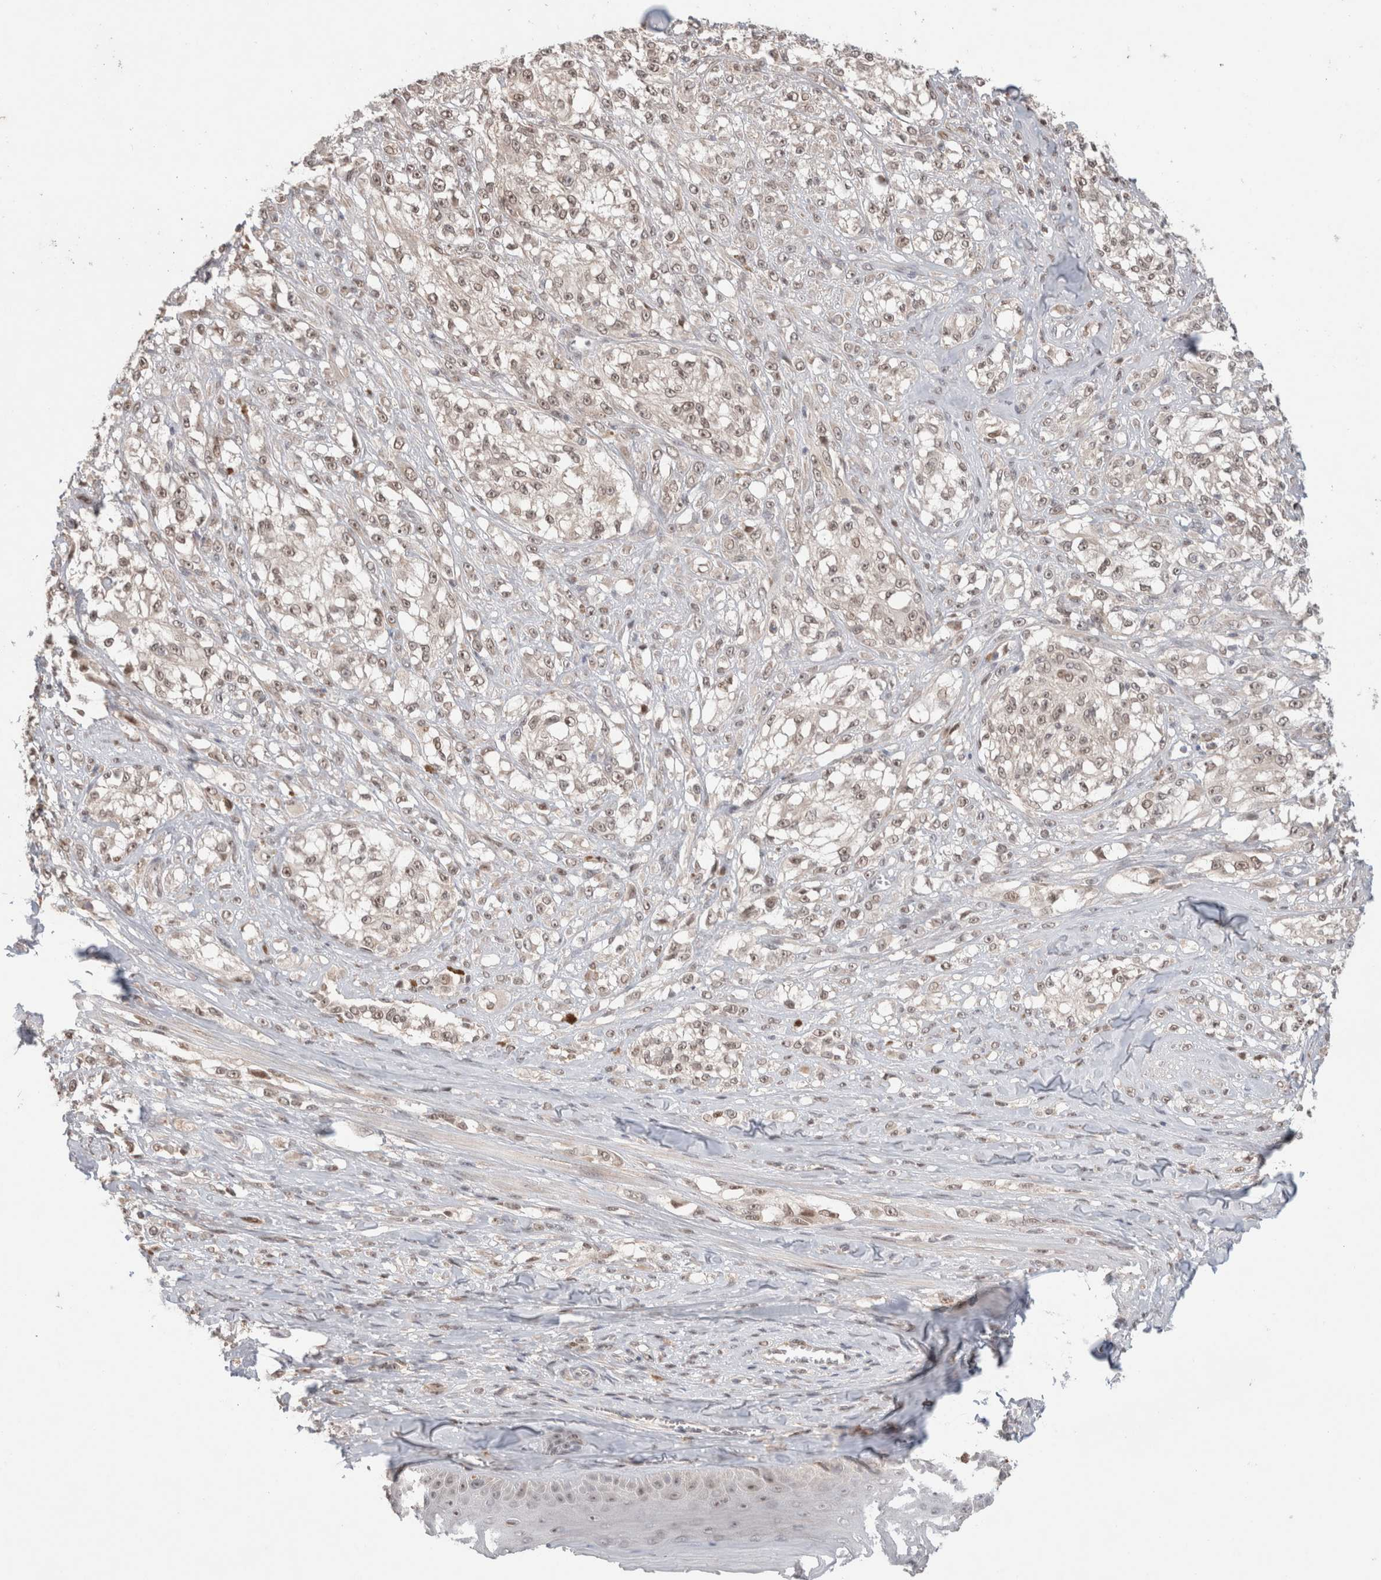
{"staining": {"intensity": "weak", "quantity": ">75%", "location": "nuclear"}, "tissue": "melanoma", "cell_type": "Tumor cells", "image_type": "cancer", "snomed": [{"axis": "morphology", "description": "Malignant melanoma, NOS"}, {"axis": "topography", "description": "Skin of head"}], "caption": "Human melanoma stained with a protein marker shows weak staining in tumor cells.", "gene": "SYDE2", "patient": {"sex": "male", "age": 83}}